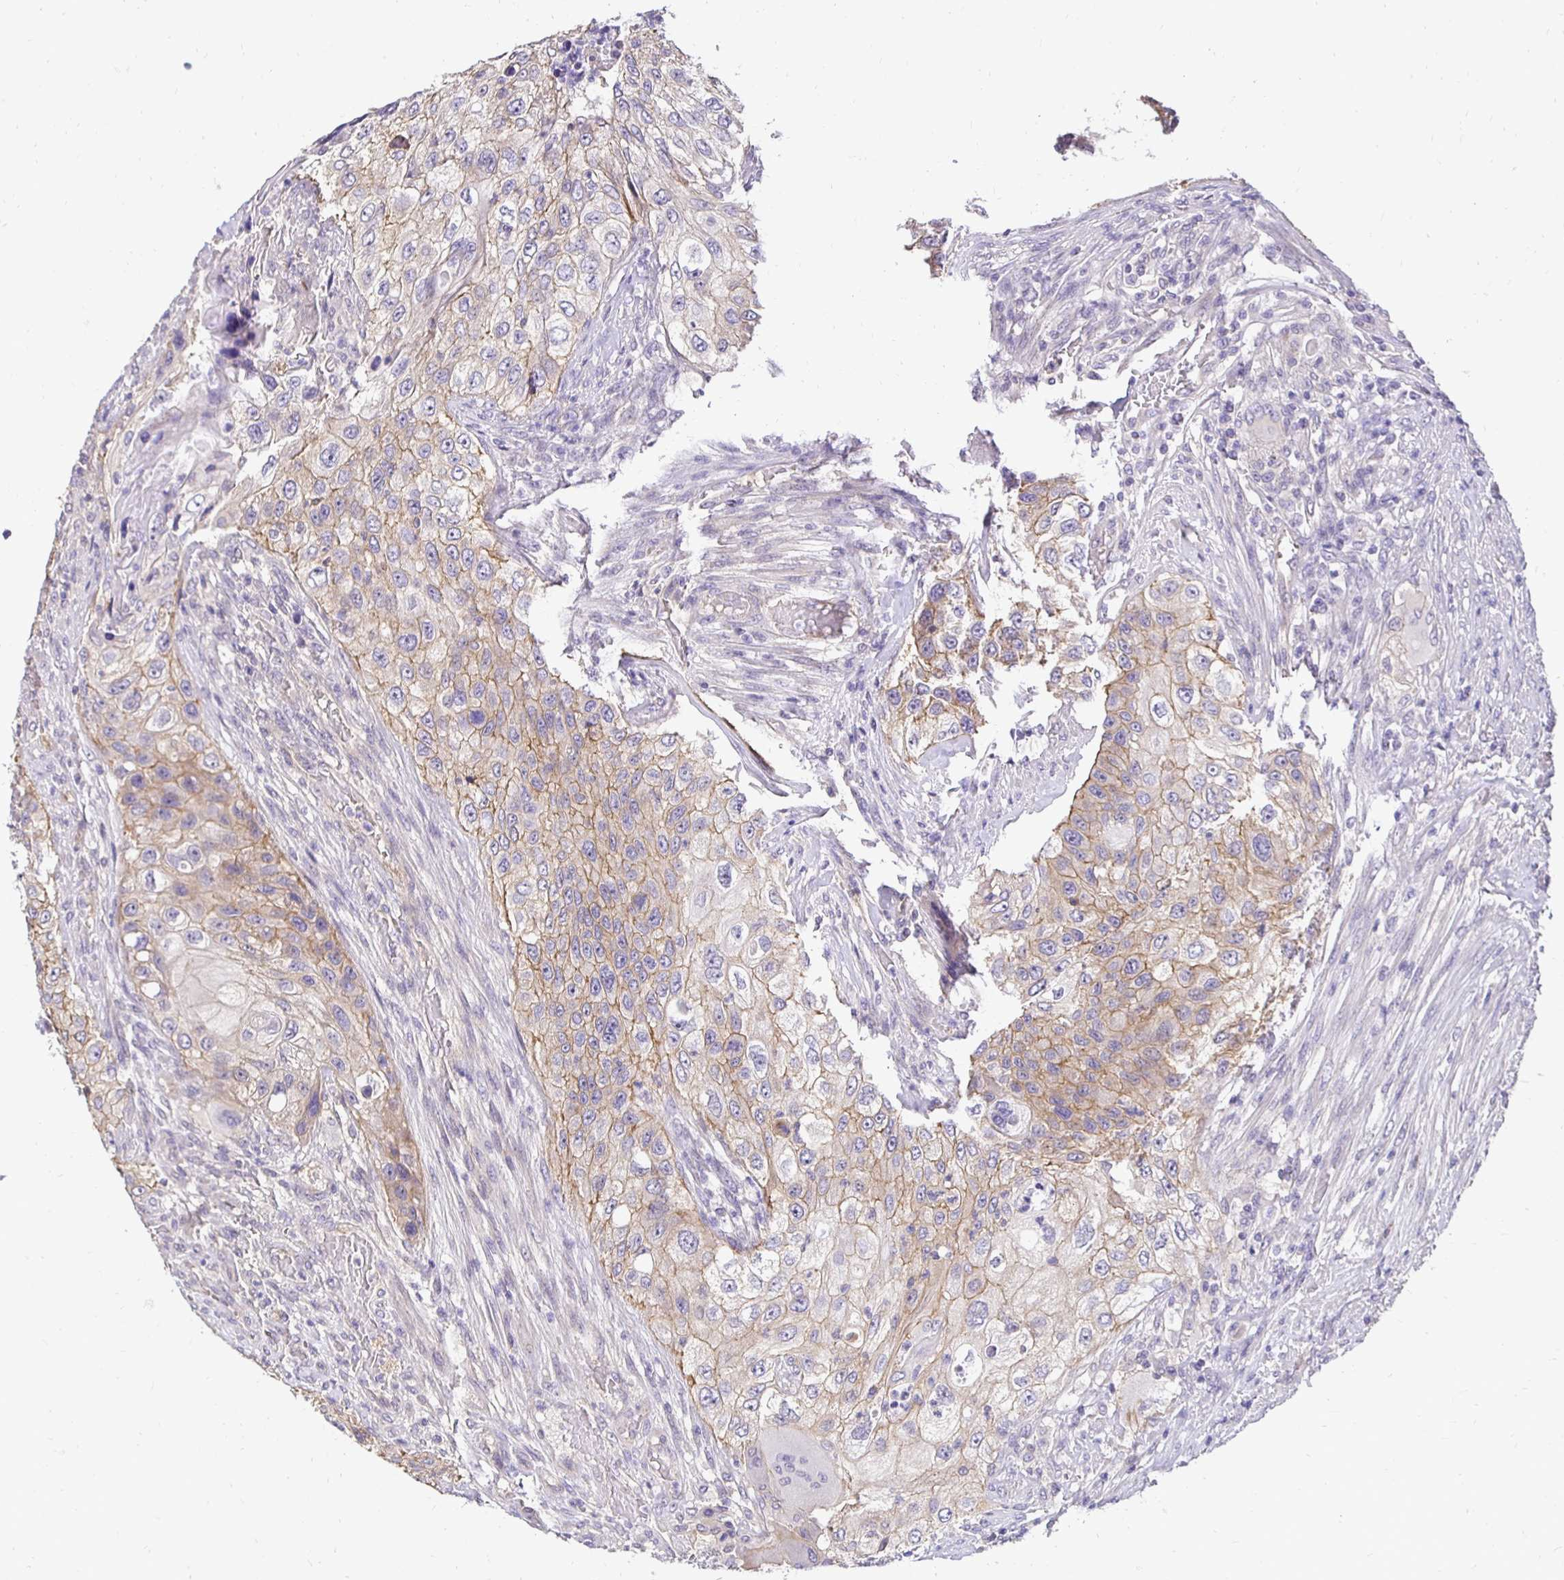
{"staining": {"intensity": "weak", "quantity": "25%-75%", "location": "cytoplasmic/membranous"}, "tissue": "urothelial cancer", "cell_type": "Tumor cells", "image_type": "cancer", "snomed": [{"axis": "morphology", "description": "Urothelial carcinoma, High grade"}, {"axis": "topography", "description": "Urinary bladder"}], "caption": "DAB (3,3'-diaminobenzidine) immunohistochemical staining of urothelial cancer displays weak cytoplasmic/membranous protein staining in approximately 25%-75% of tumor cells.", "gene": "SLC9A1", "patient": {"sex": "female", "age": 60}}